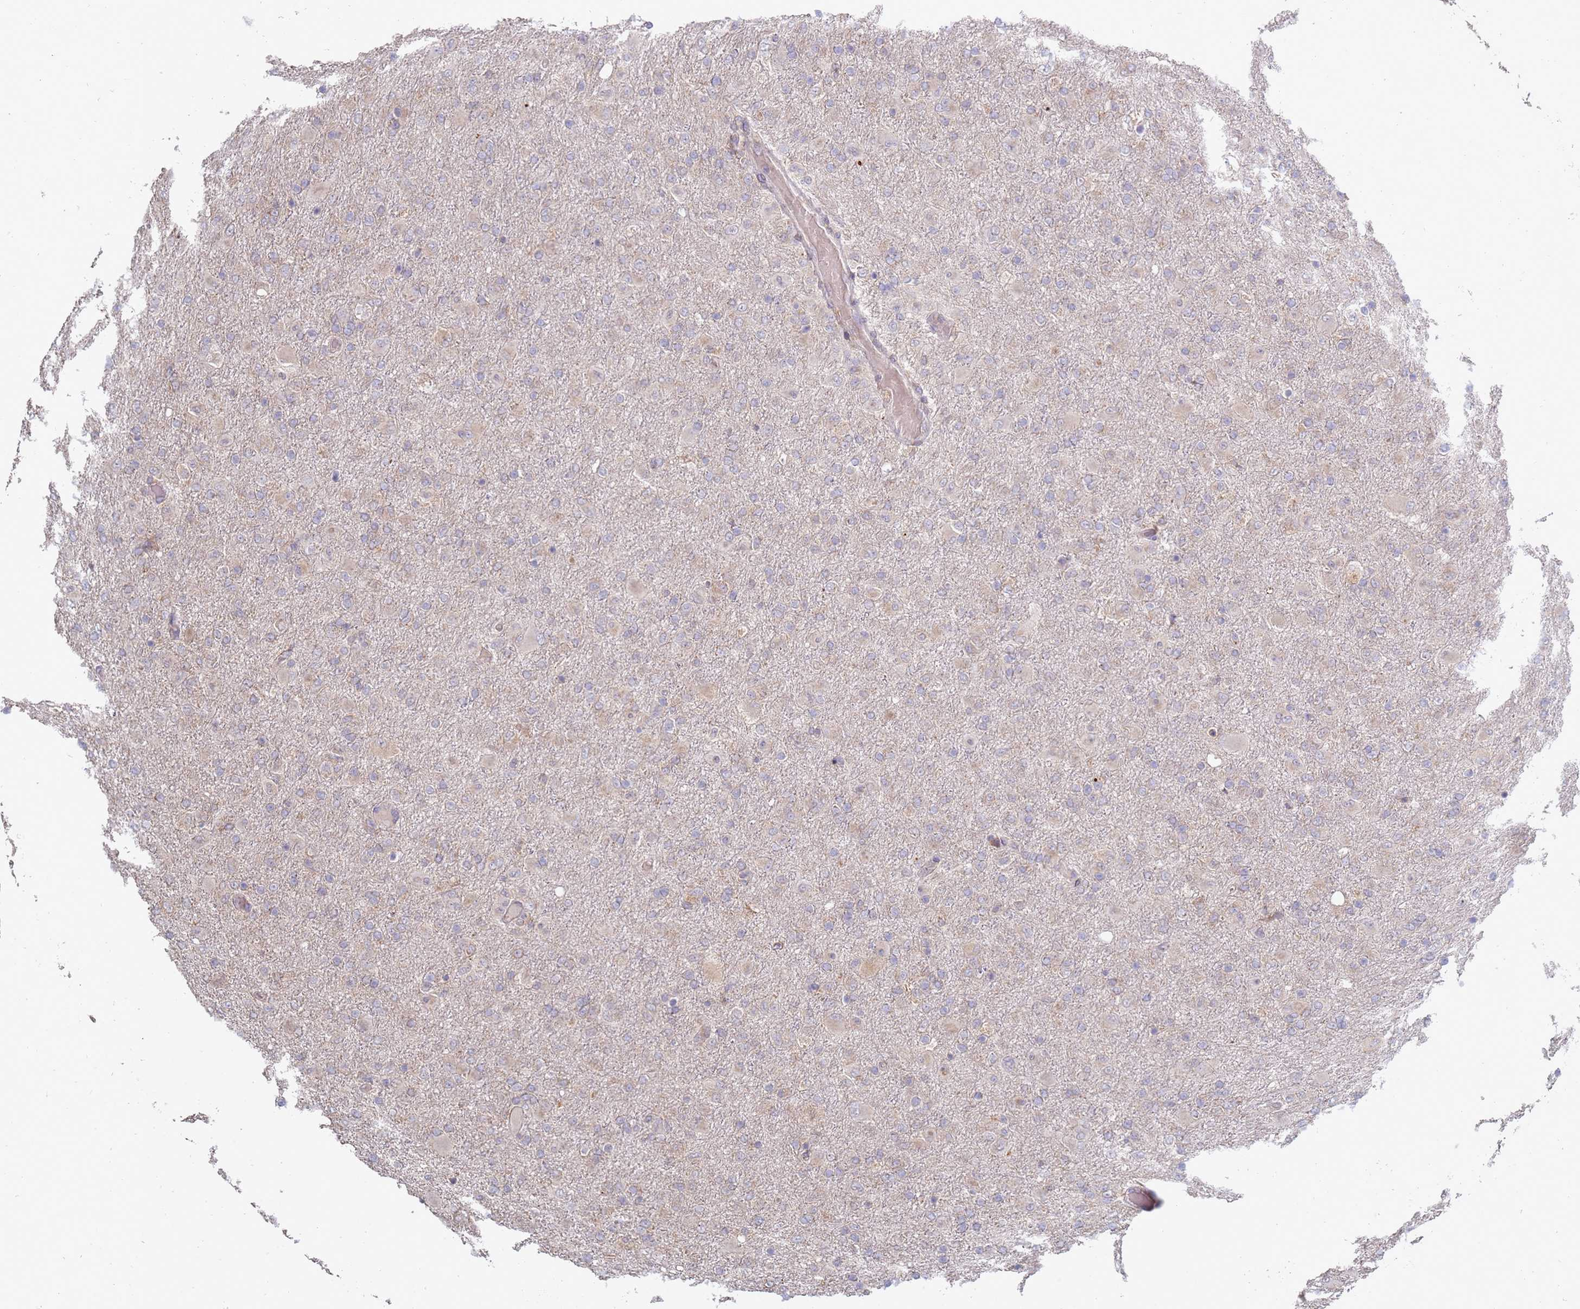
{"staining": {"intensity": "weak", "quantity": "<25%", "location": "cytoplasmic/membranous"}, "tissue": "glioma", "cell_type": "Tumor cells", "image_type": "cancer", "snomed": [{"axis": "morphology", "description": "Glioma, malignant, Low grade"}, {"axis": "topography", "description": "Brain"}], "caption": "A photomicrograph of malignant glioma (low-grade) stained for a protein exhibits no brown staining in tumor cells. The staining is performed using DAB (3,3'-diaminobenzidine) brown chromogen with nuclei counter-stained in using hematoxylin.", "gene": "VRK2", "patient": {"sex": "male", "age": 65}}